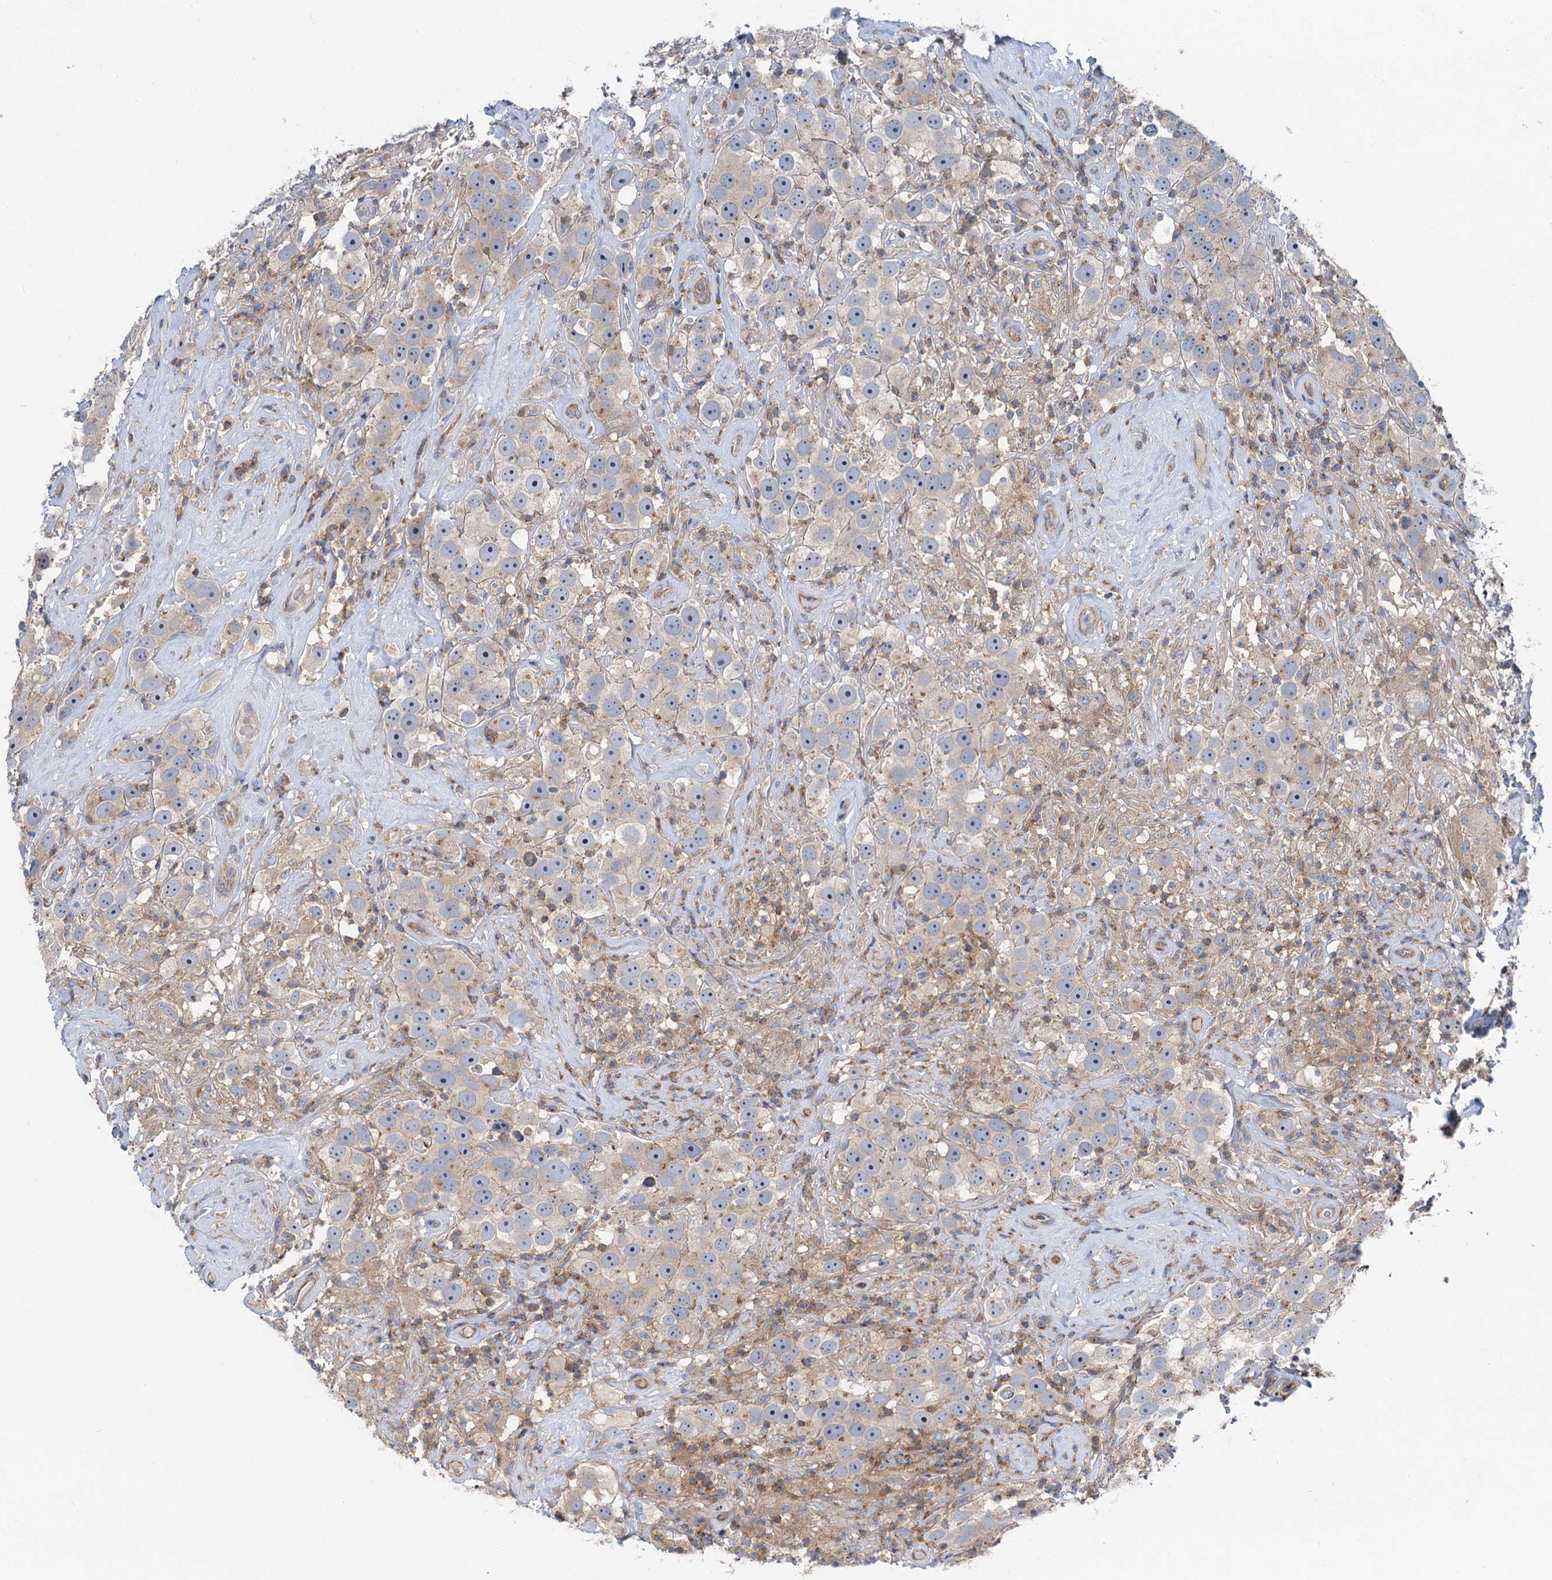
{"staining": {"intensity": "weak", "quantity": "25%-75%", "location": "cytoplasmic/membranous"}, "tissue": "testis cancer", "cell_type": "Tumor cells", "image_type": "cancer", "snomed": [{"axis": "morphology", "description": "Seminoma, NOS"}, {"axis": "topography", "description": "Testis"}], "caption": "Testis cancer (seminoma) was stained to show a protein in brown. There is low levels of weak cytoplasmic/membranous expression in about 25%-75% of tumor cells.", "gene": "ANKRD26", "patient": {"sex": "male", "age": 49}}